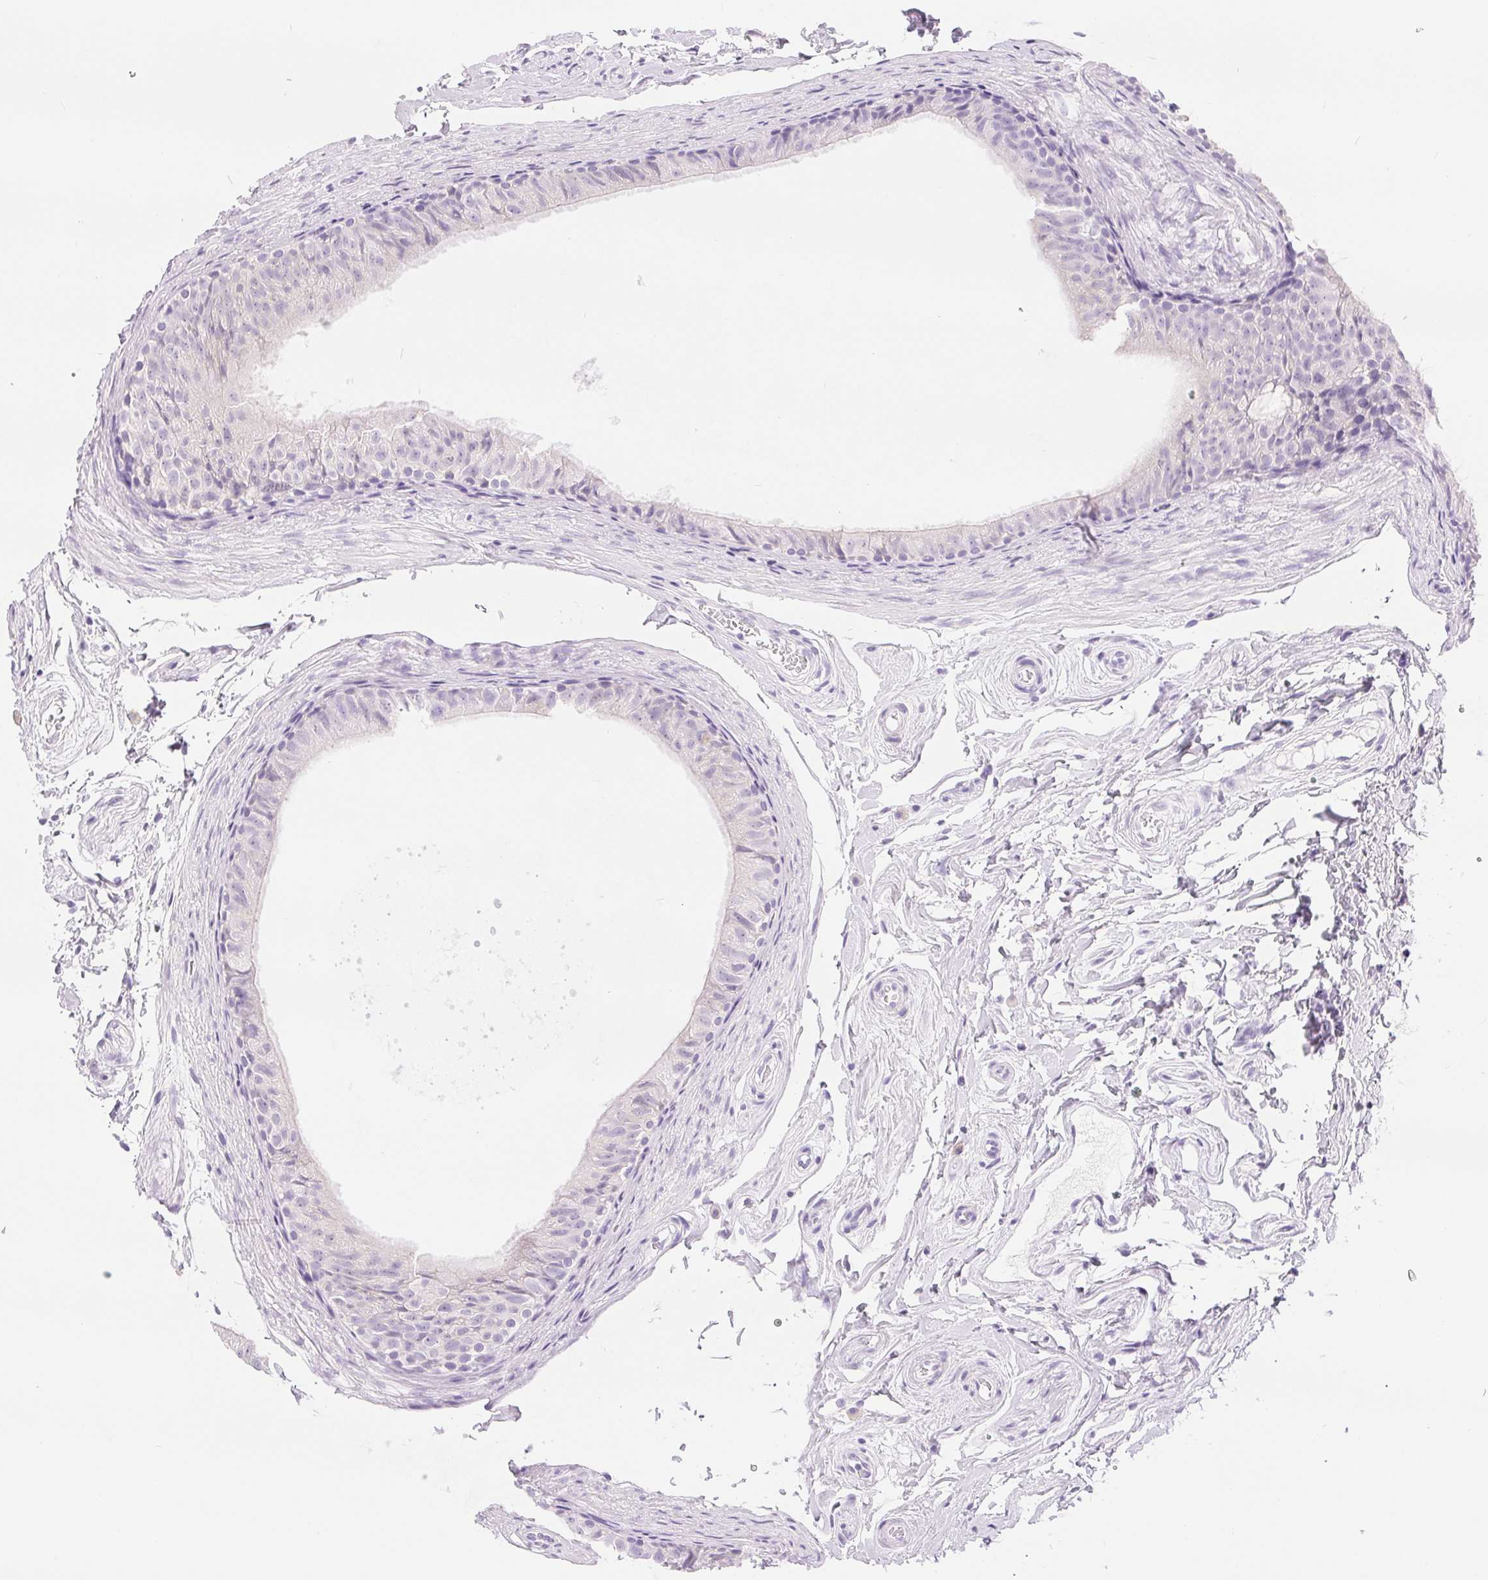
{"staining": {"intensity": "negative", "quantity": "none", "location": "none"}, "tissue": "epididymis", "cell_type": "Glandular cells", "image_type": "normal", "snomed": [{"axis": "morphology", "description": "Normal tissue, NOS"}, {"axis": "topography", "description": "Epididymis"}], "caption": "Histopathology image shows no significant protein staining in glandular cells of normal epididymis.", "gene": "XDH", "patient": {"sex": "male", "age": 45}}